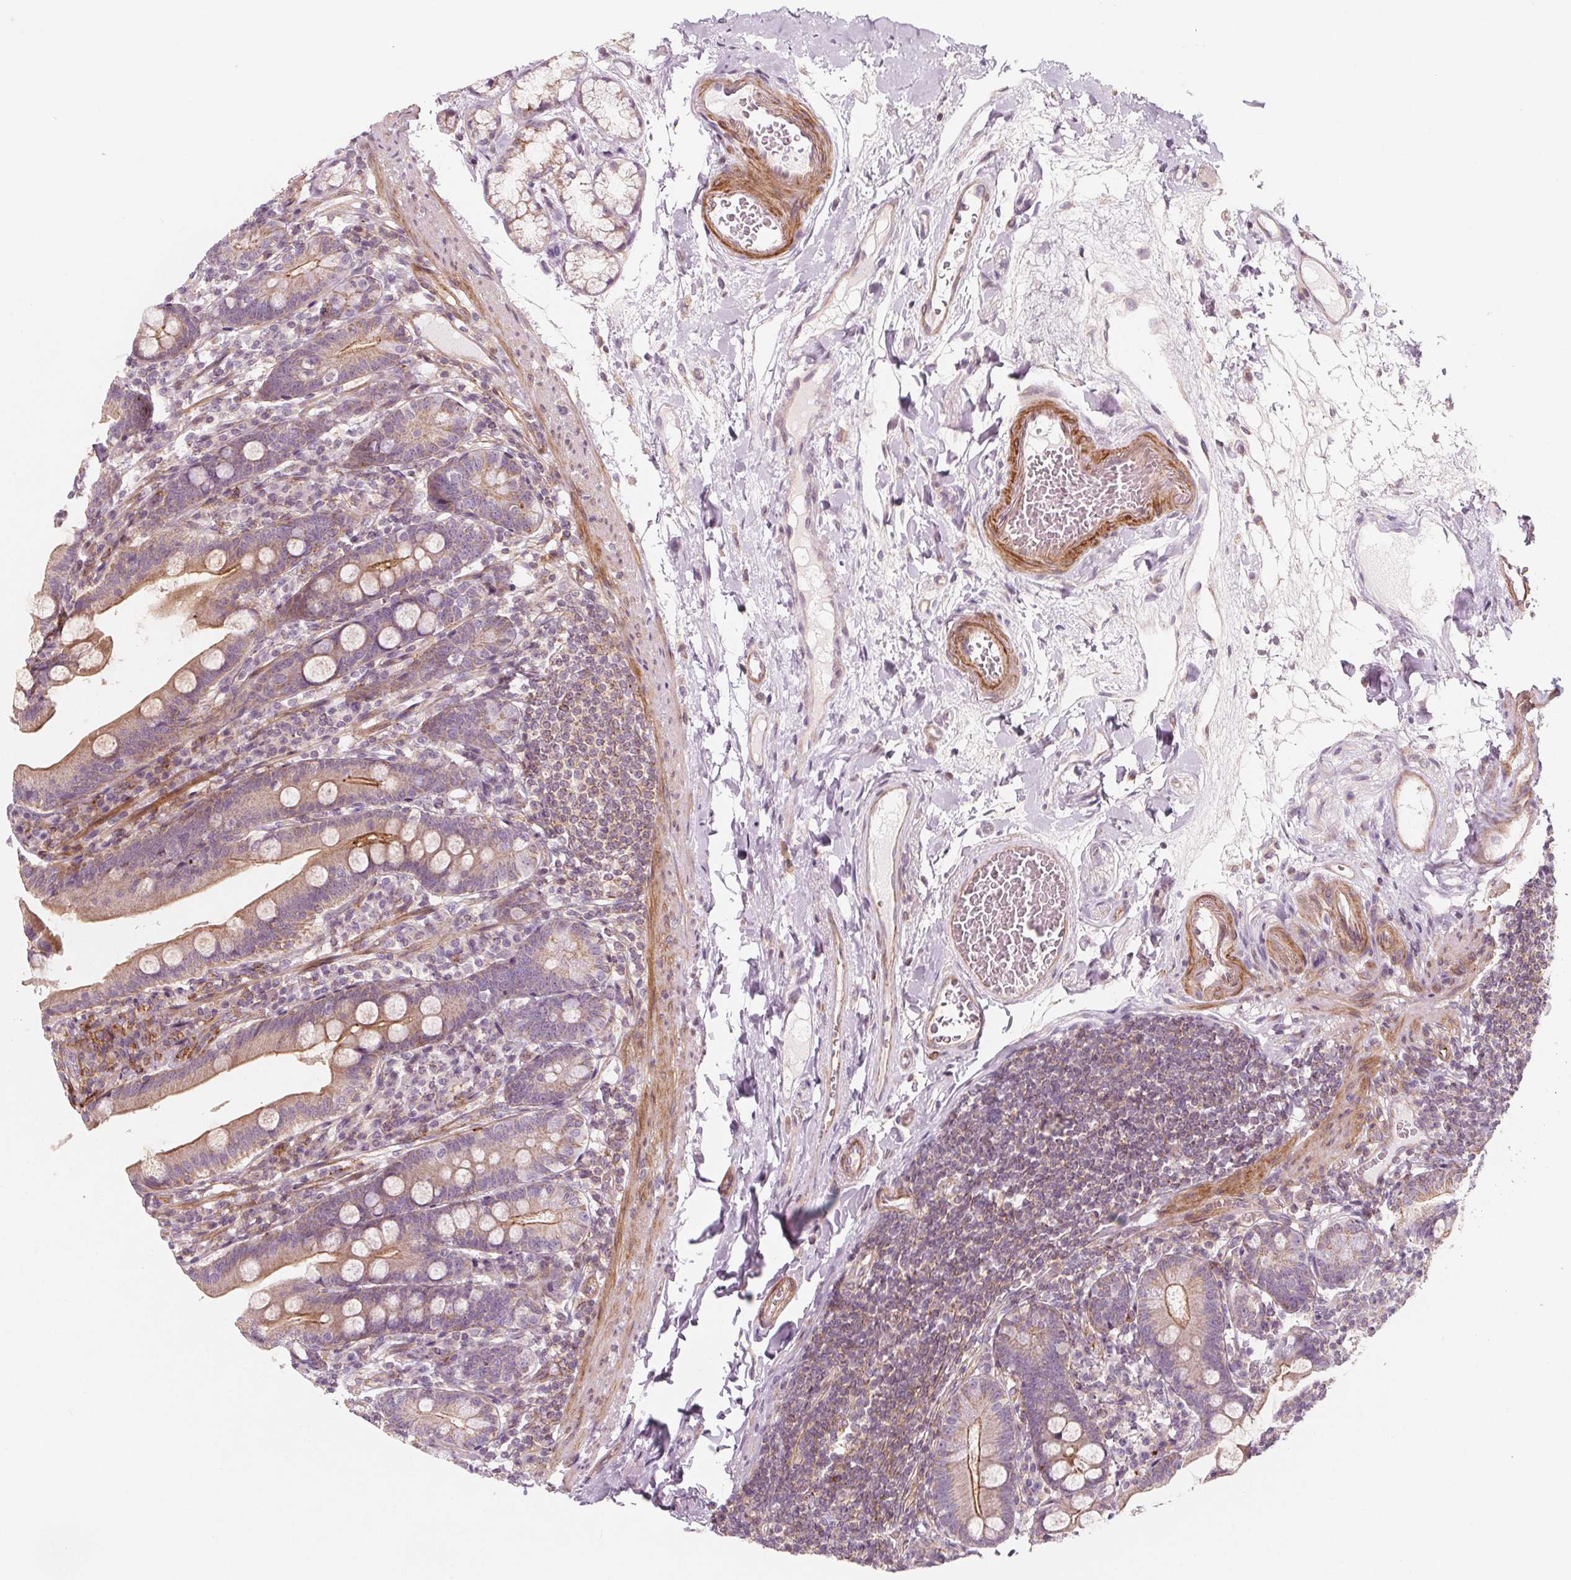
{"staining": {"intensity": "moderate", "quantity": "<25%", "location": "cytoplasmic/membranous"}, "tissue": "duodenum", "cell_type": "Glandular cells", "image_type": "normal", "snomed": [{"axis": "morphology", "description": "Normal tissue, NOS"}, {"axis": "topography", "description": "Duodenum"}], "caption": "Duodenum was stained to show a protein in brown. There is low levels of moderate cytoplasmic/membranous staining in approximately <25% of glandular cells. The staining was performed using DAB (3,3'-diaminobenzidine) to visualize the protein expression in brown, while the nuclei were stained in blue with hematoxylin (Magnification: 20x).", "gene": "ADAM33", "patient": {"sex": "female", "age": 67}}